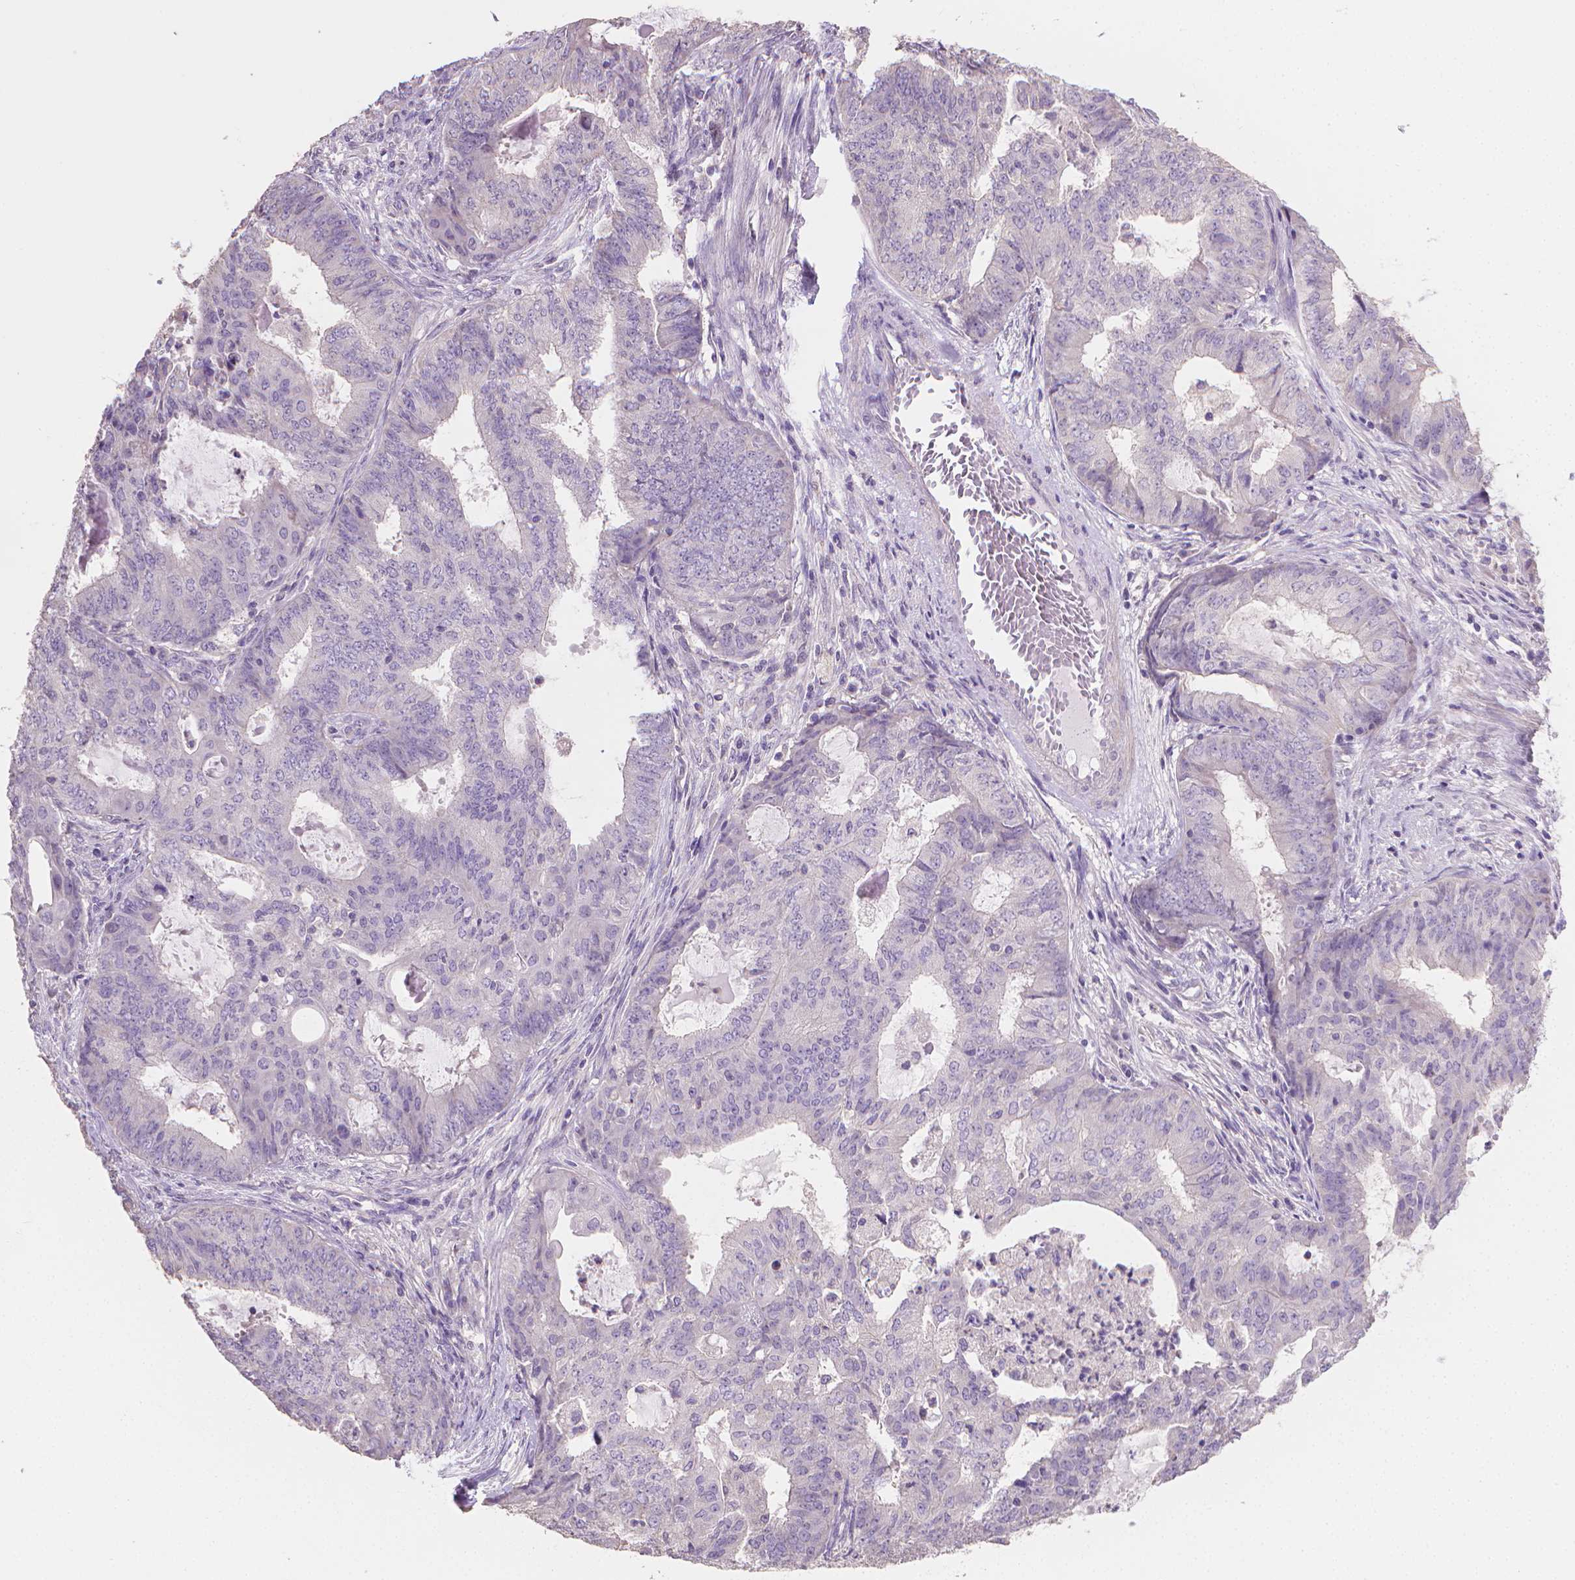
{"staining": {"intensity": "negative", "quantity": "none", "location": "none"}, "tissue": "endometrial cancer", "cell_type": "Tumor cells", "image_type": "cancer", "snomed": [{"axis": "morphology", "description": "Adenocarcinoma, NOS"}, {"axis": "topography", "description": "Endometrium"}], "caption": "This is an immunohistochemistry (IHC) photomicrograph of endometrial adenocarcinoma. There is no positivity in tumor cells.", "gene": "CATIP", "patient": {"sex": "female", "age": 62}}